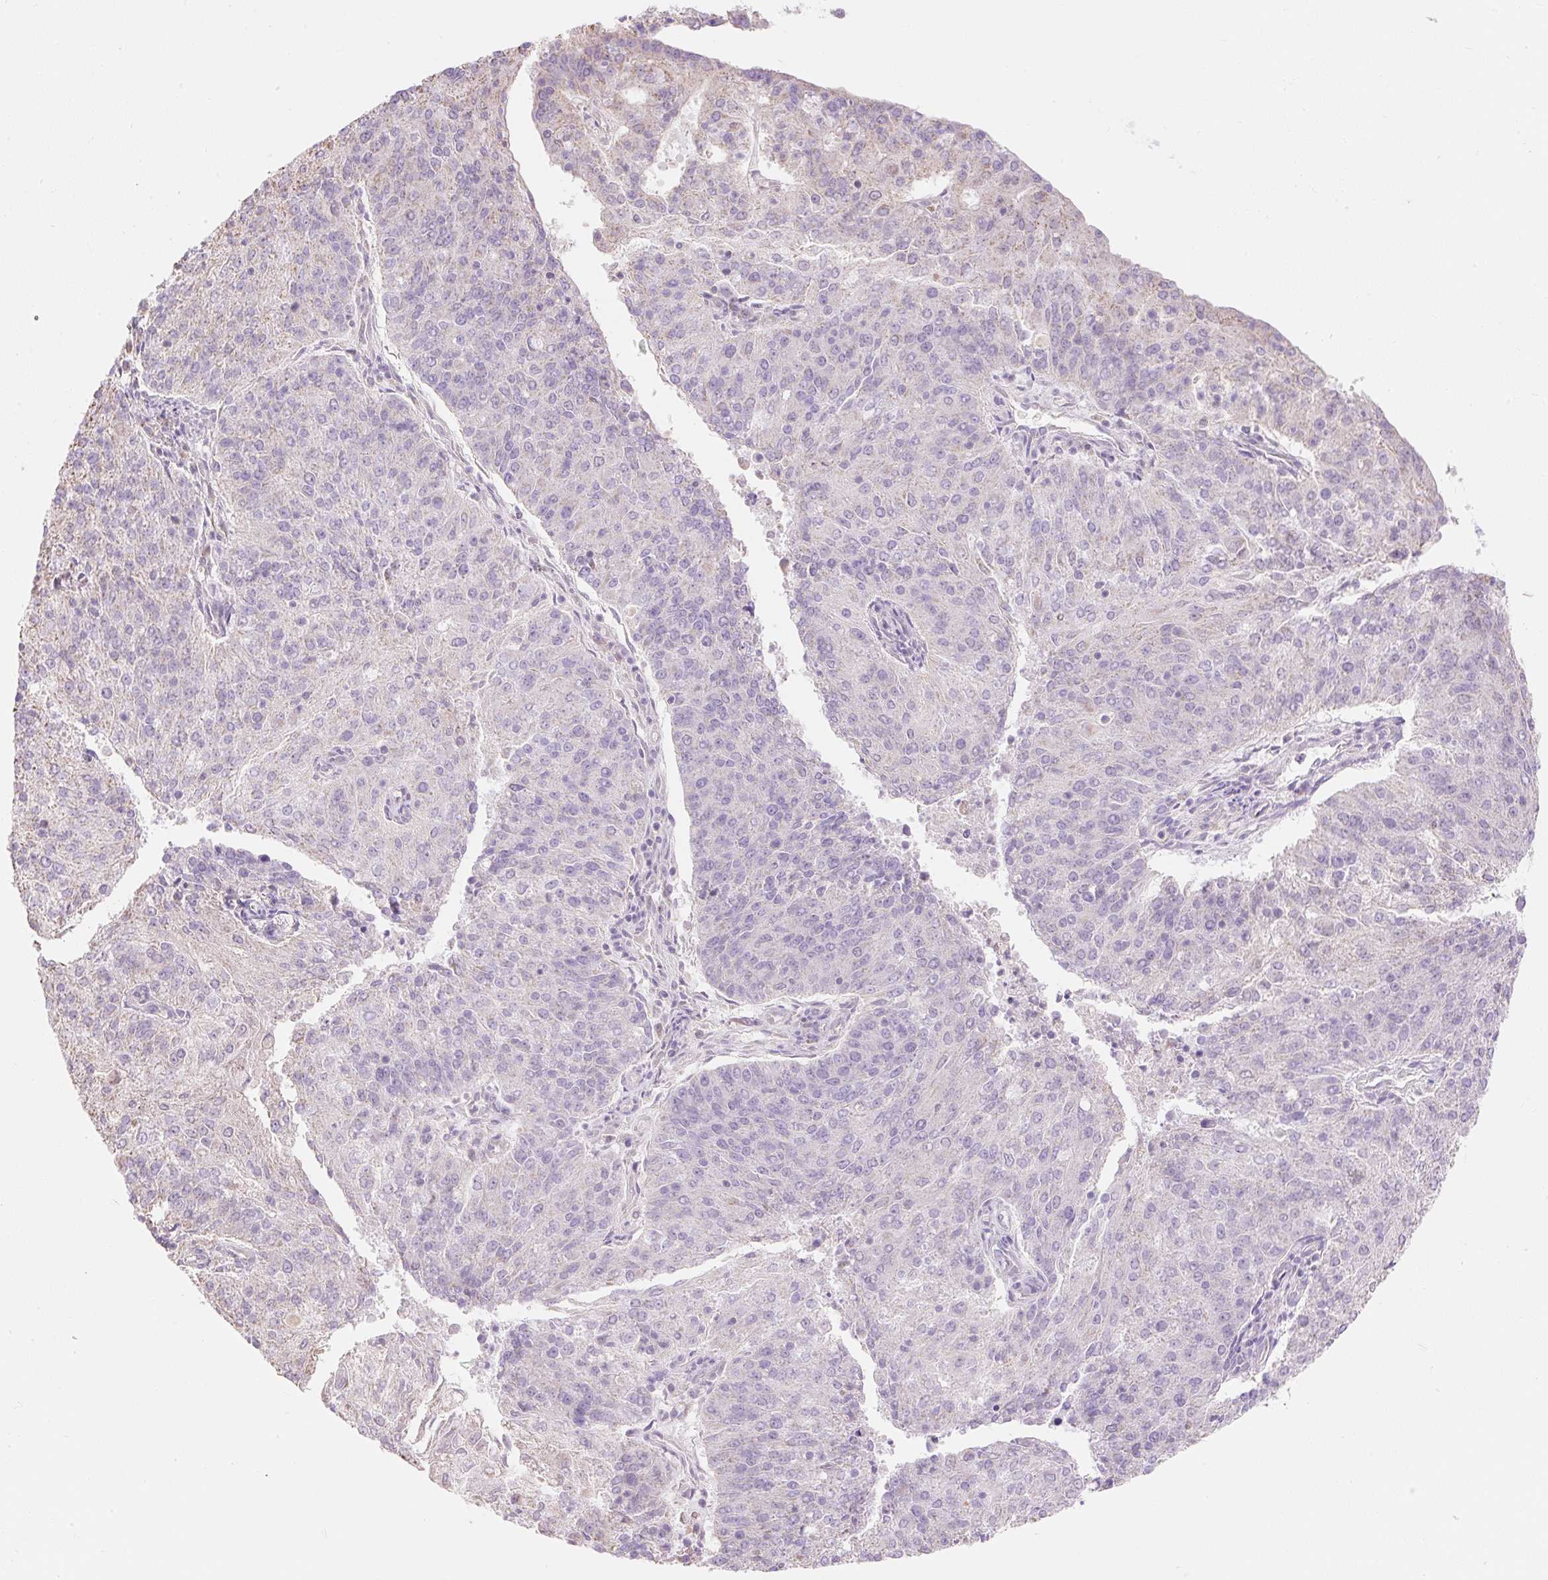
{"staining": {"intensity": "negative", "quantity": "none", "location": "none"}, "tissue": "endometrial cancer", "cell_type": "Tumor cells", "image_type": "cancer", "snomed": [{"axis": "morphology", "description": "Adenocarcinoma, NOS"}, {"axis": "topography", "description": "Endometrium"}], "caption": "Immunohistochemistry (IHC) micrograph of adenocarcinoma (endometrial) stained for a protein (brown), which displays no positivity in tumor cells.", "gene": "DHX35", "patient": {"sex": "female", "age": 82}}